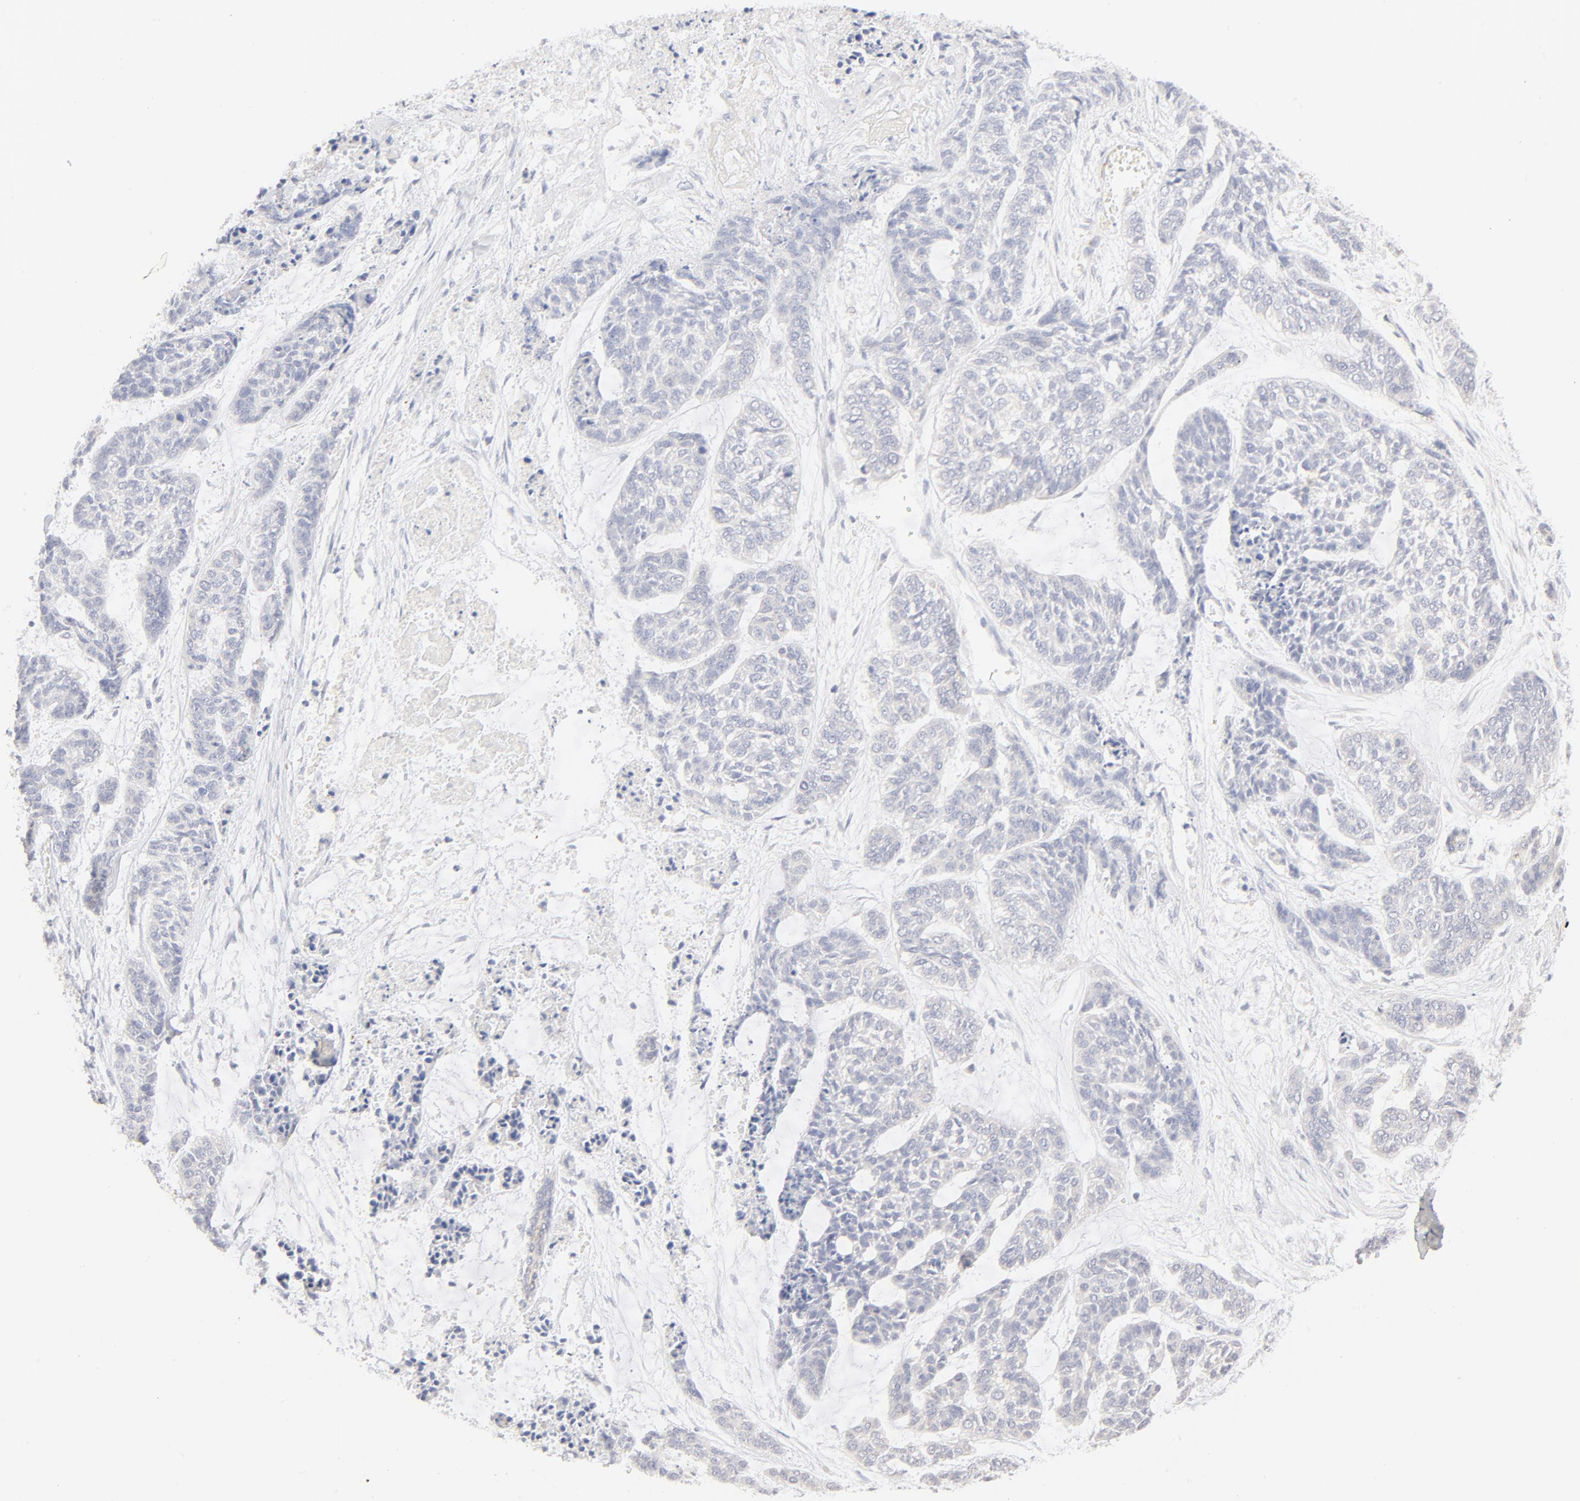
{"staining": {"intensity": "negative", "quantity": "none", "location": "none"}, "tissue": "skin cancer", "cell_type": "Tumor cells", "image_type": "cancer", "snomed": [{"axis": "morphology", "description": "Basal cell carcinoma"}, {"axis": "topography", "description": "Skin"}], "caption": "IHC image of neoplastic tissue: skin cancer (basal cell carcinoma) stained with DAB reveals no significant protein positivity in tumor cells. (Stains: DAB immunohistochemistry with hematoxylin counter stain, Microscopy: brightfield microscopy at high magnification).", "gene": "NKX2-2", "patient": {"sex": "female", "age": 64}}